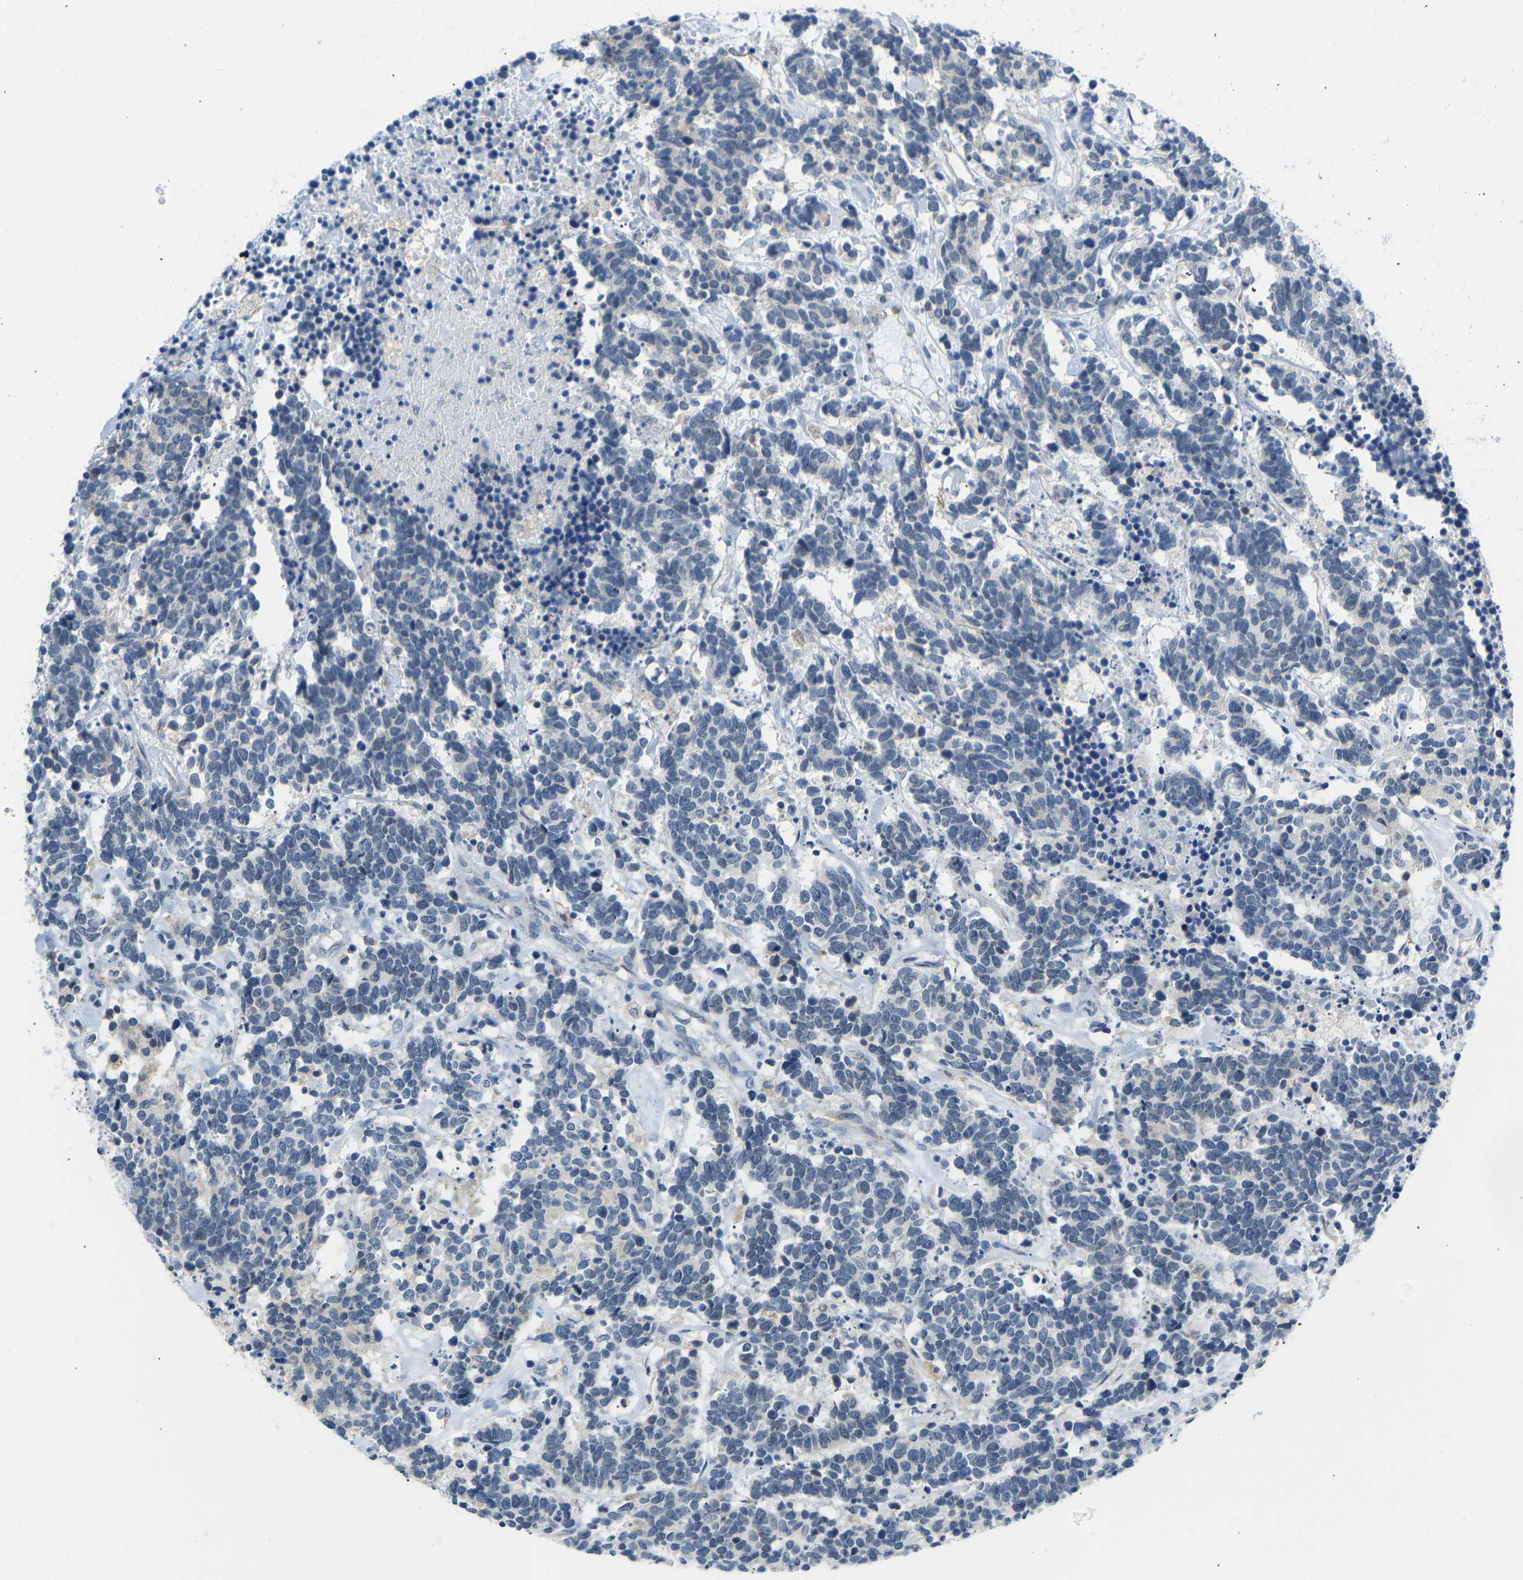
{"staining": {"intensity": "negative", "quantity": "none", "location": "none"}, "tissue": "carcinoid", "cell_type": "Tumor cells", "image_type": "cancer", "snomed": [{"axis": "morphology", "description": "Carcinoma, NOS"}, {"axis": "morphology", "description": "Carcinoid, malignant, NOS"}, {"axis": "topography", "description": "Urinary bladder"}], "caption": "IHC of human carcinoid demonstrates no positivity in tumor cells.", "gene": "VRK1", "patient": {"sex": "male", "age": 57}}